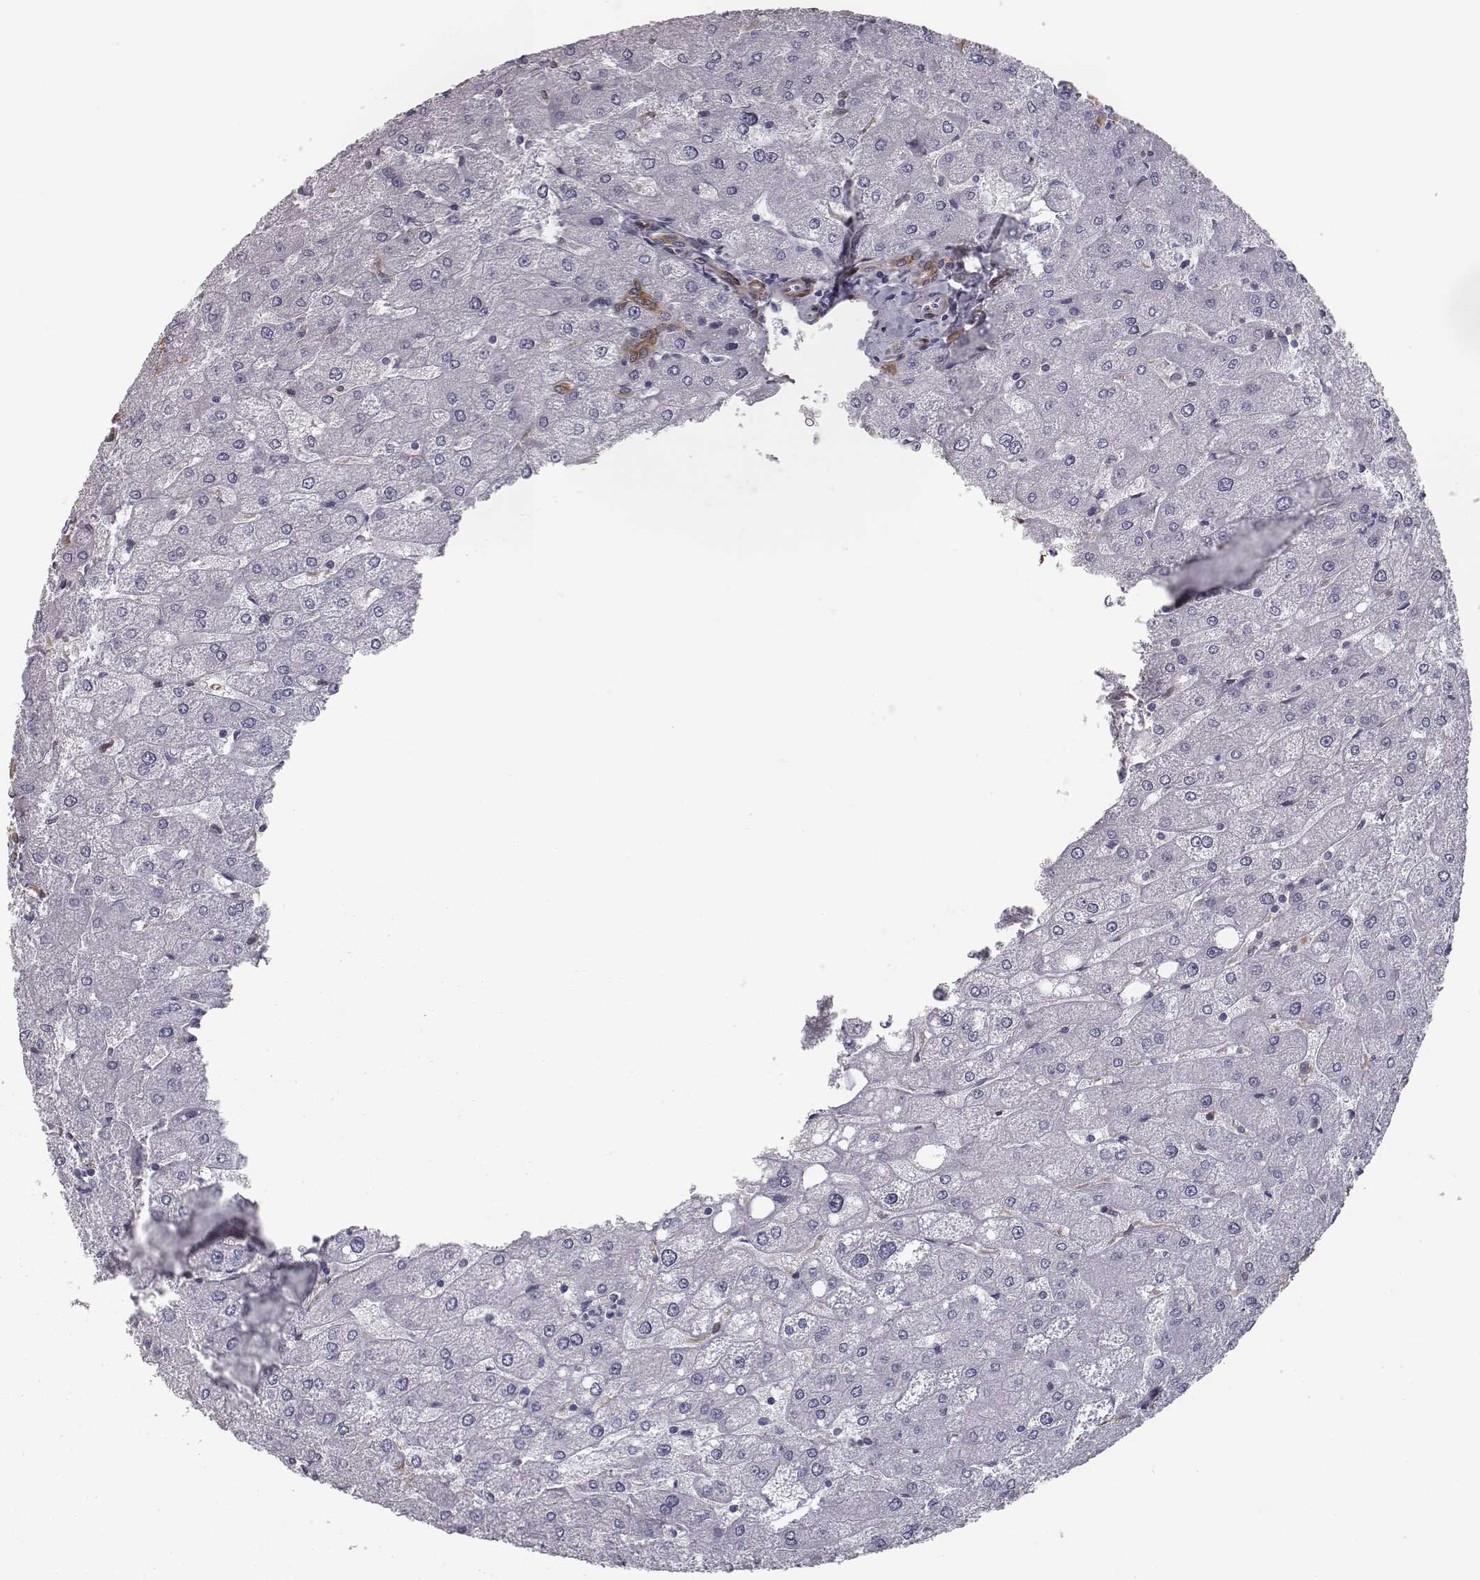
{"staining": {"intensity": "moderate", "quantity": ">75%", "location": "cytoplasmic/membranous"}, "tissue": "liver", "cell_type": "Cholangiocytes", "image_type": "normal", "snomed": [{"axis": "morphology", "description": "Normal tissue, NOS"}, {"axis": "topography", "description": "Liver"}], "caption": "This is an image of IHC staining of normal liver, which shows moderate expression in the cytoplasmic/membranous of cholangiocytes.", "gene": "ISYNA1", "patient": {"sex": "male", "age": 67}}